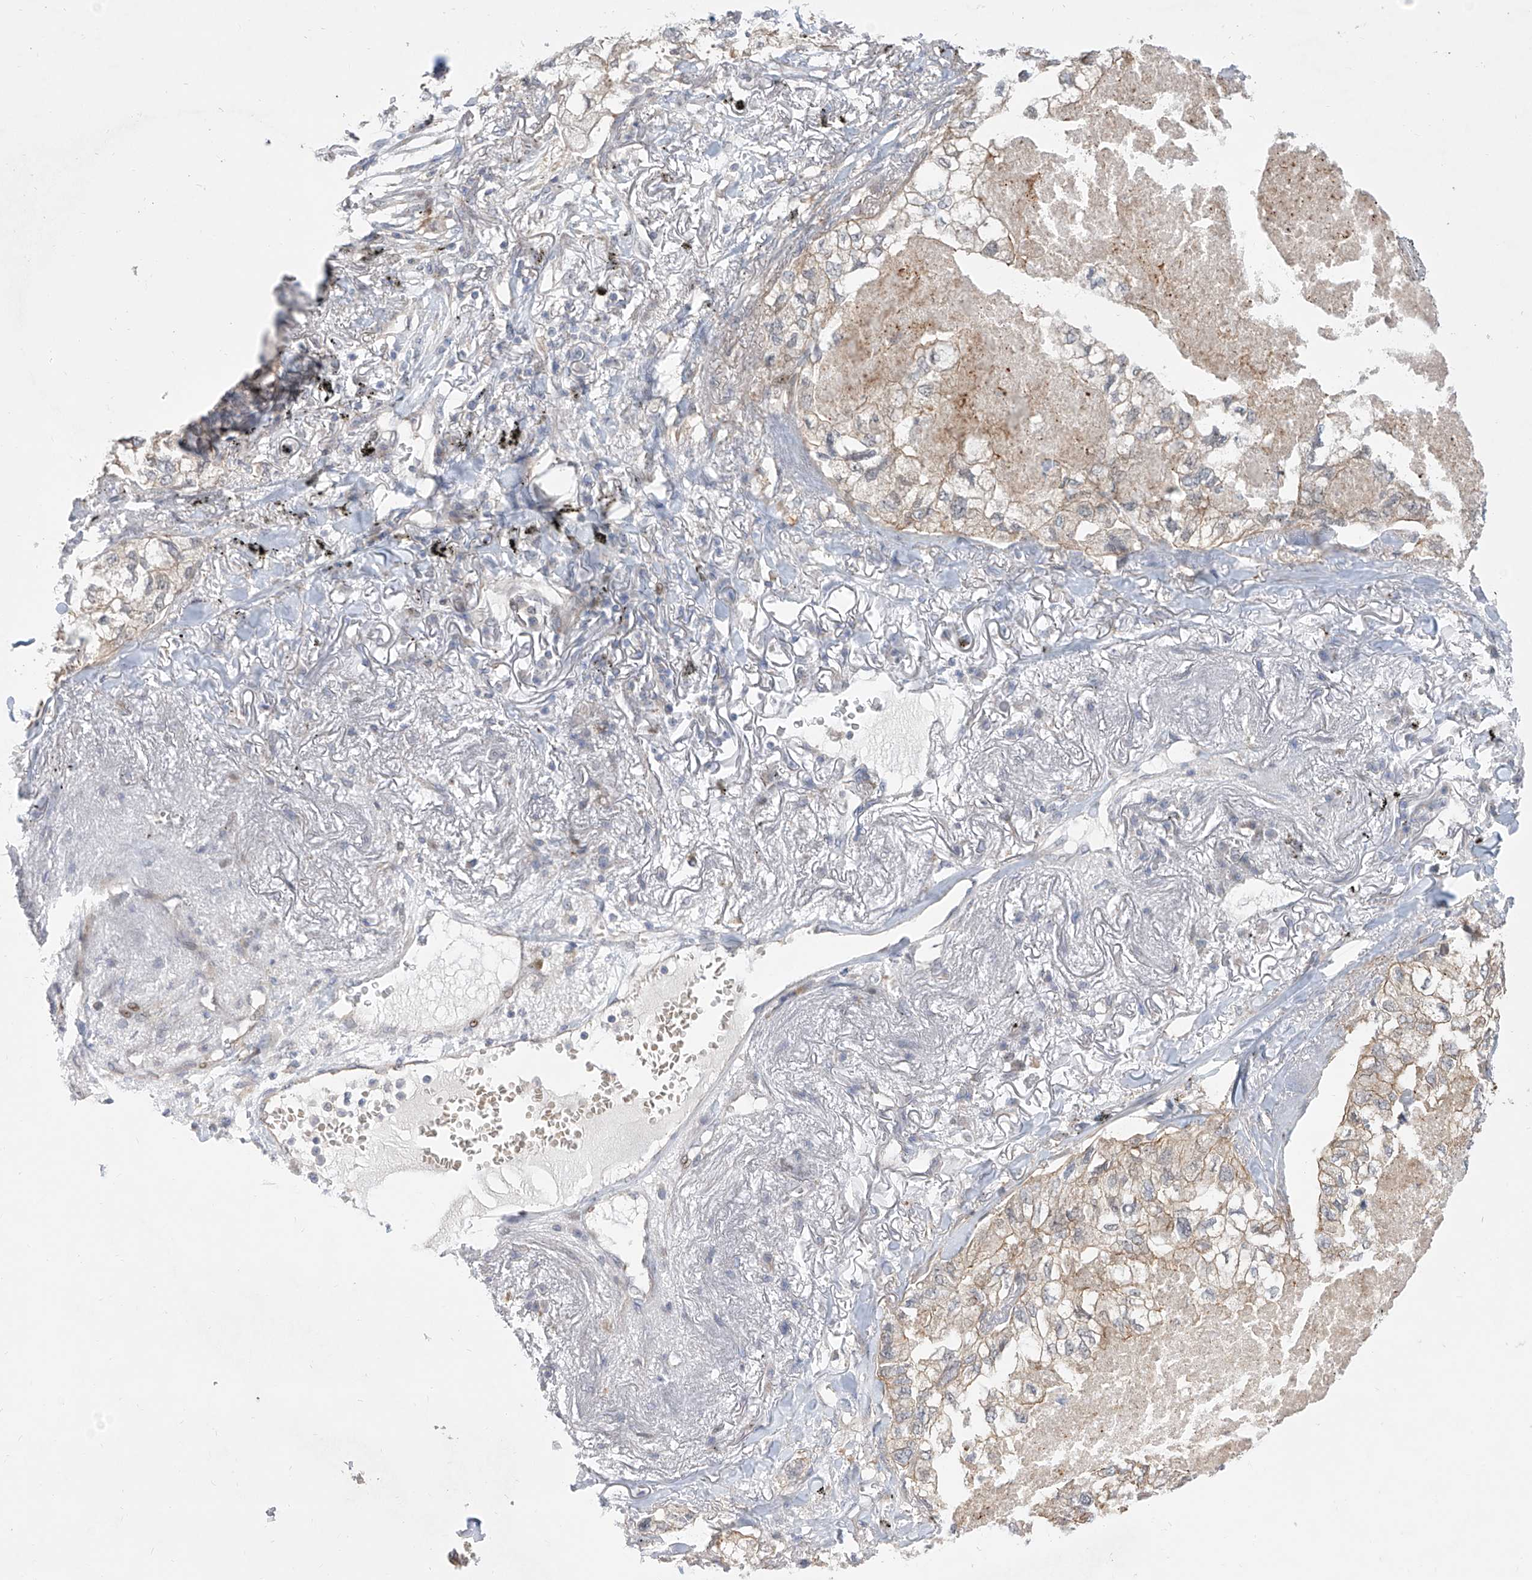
{"staining": {"intensity": "moderate", "quantity": "25%-75%", "location": "cytoplasmic/membranous"}, "tissue": "lung cancer", "cell_type": "Tumor cells", "image_type": "cancer", "snomed": [{"axis": "morphology", "description": "Adenocarcinoma, NOS"}, {"axis": "topography", "description": "Lung"}], "caption": "High-magnification brightfield microscopy of lung cancer (adenocarcinoma) stained with DAB (3,3'-diaminobenzidine) (brown) and counterstained with hematoxylin (blue). tumor cells exhibit moderate cytoplasmic/membranous staining is identified in approximately25%-75% of cells.", "gene": "LRRC1", "patient": {"sex": "male", "age": 65}}